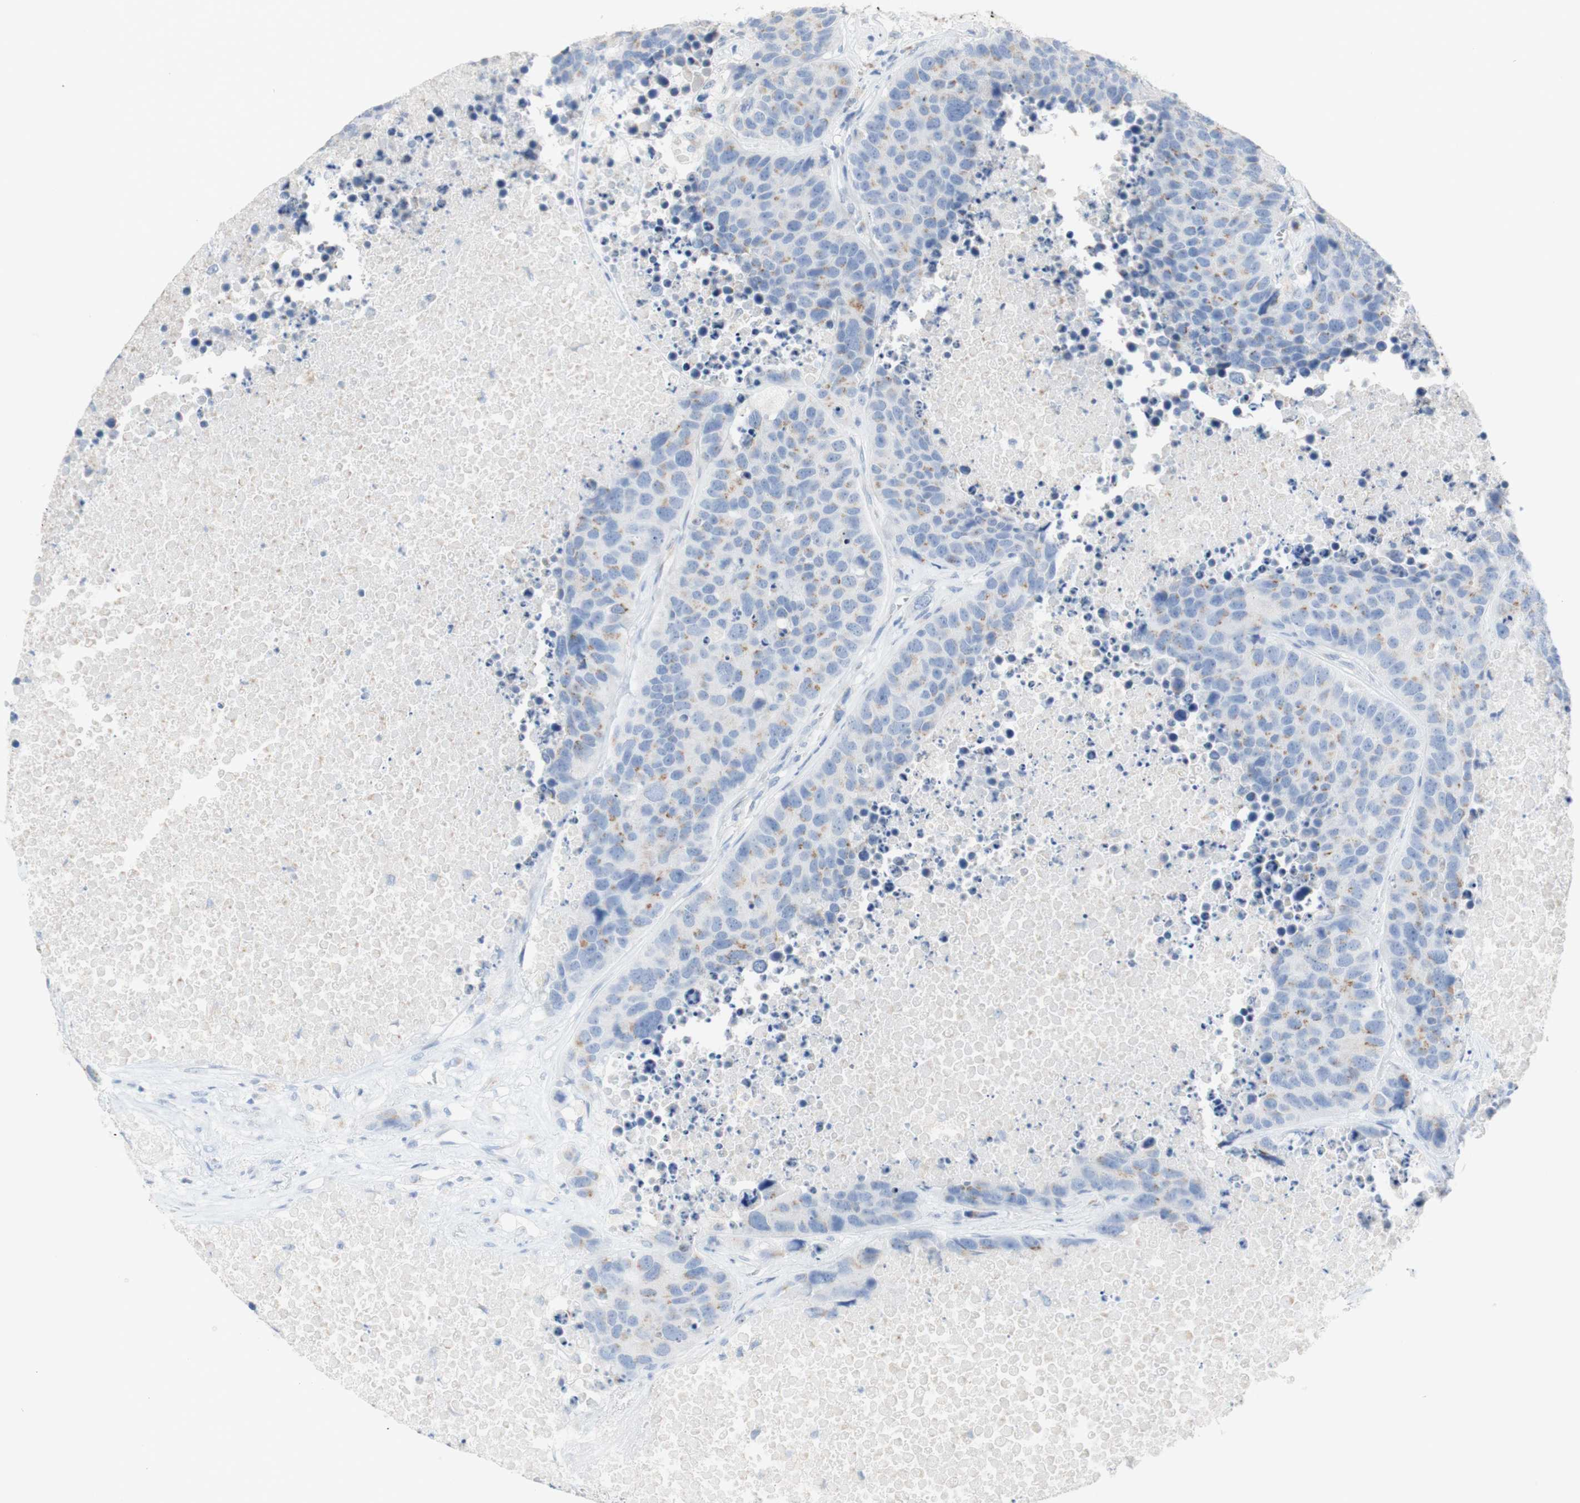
{"staining": {"intensity": "moderate", "quantity": "<25%", "location": "cytoplasmic/membranous"}, "tissue": "carcinoid", "cell_type": "Tumor cells", "image_type": "cancer", "snomed": [{"axis": "morphology", "description": "Carcinoid, malignant, NOS"}, {"axis": "topography", "description": "Lung"}], "caption": "IHC (DAB) staining of human carcinoid exhibits moderate cytoplasmic/membranous protein positivity in about <25% of tumor cells. The protein is stained brown, and the nuclei are stained in blue (DAB IHC with brightfield microscopy, high magnification).", "gene": "MANEA", "patient": {"sex": "male", "age": 60}}